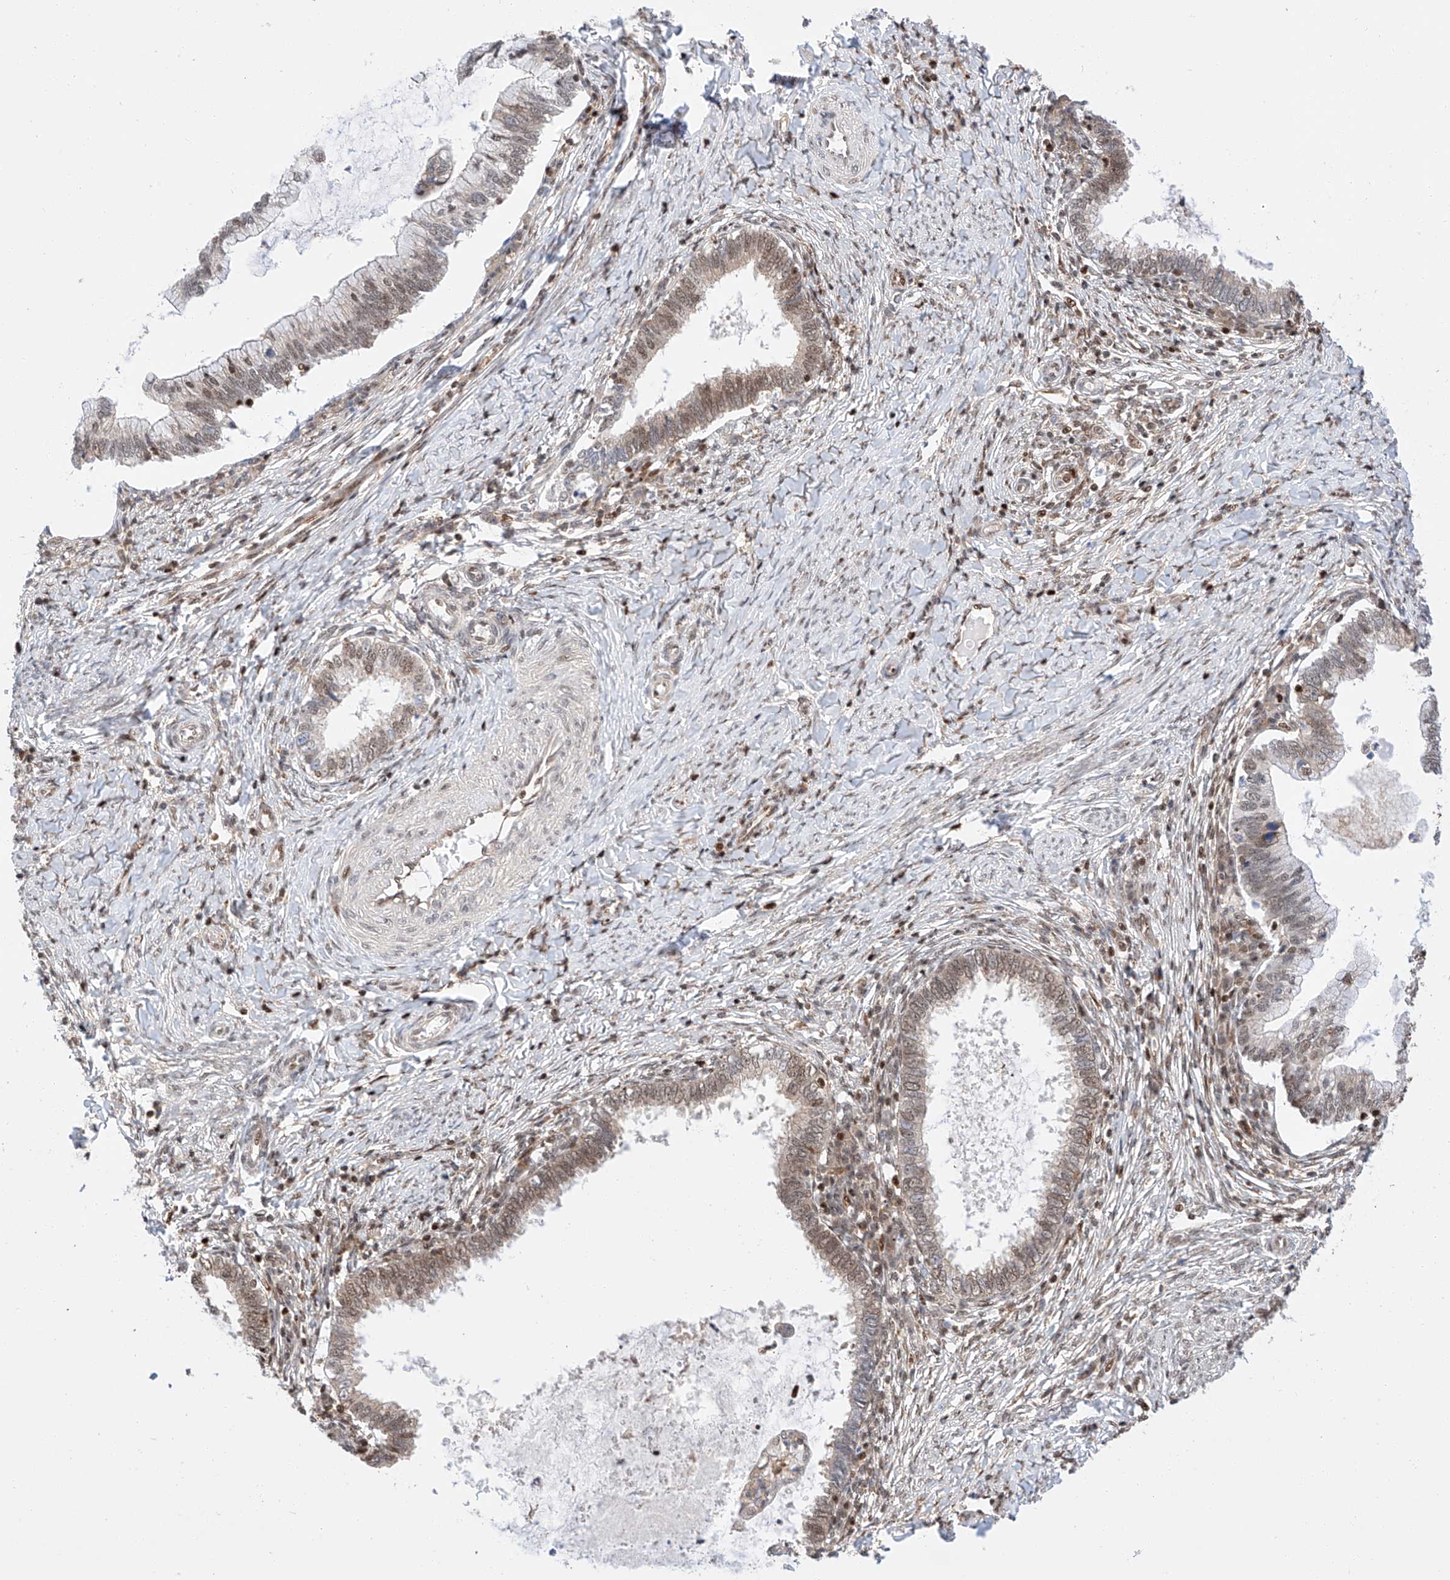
{"staining": {"intensity": "moderate", "quantity": "25%-75%", "location": "nuclear"}, "tissue": "cervical cancer", "cell_type": "Tumor cells", "image_type": "cancer", "snomed": [{"axis": "morphology", "description": "Adenocarcinoma, NOS"}, {"axis": "topography", "description": "Cervix"}], "caption": "The immunohistochemical stain shows moderate nuclear expression in tumor cells of cervical cancer (adenocarcinoma) tissue. The staining was performed using DAB to visualize the protein expression in brown, while the nuclei were stained in blue with hematoxylin (Magnification: 20x).", "gene": "HDAC9", "patient": {"sex": "female", "age": 36}}